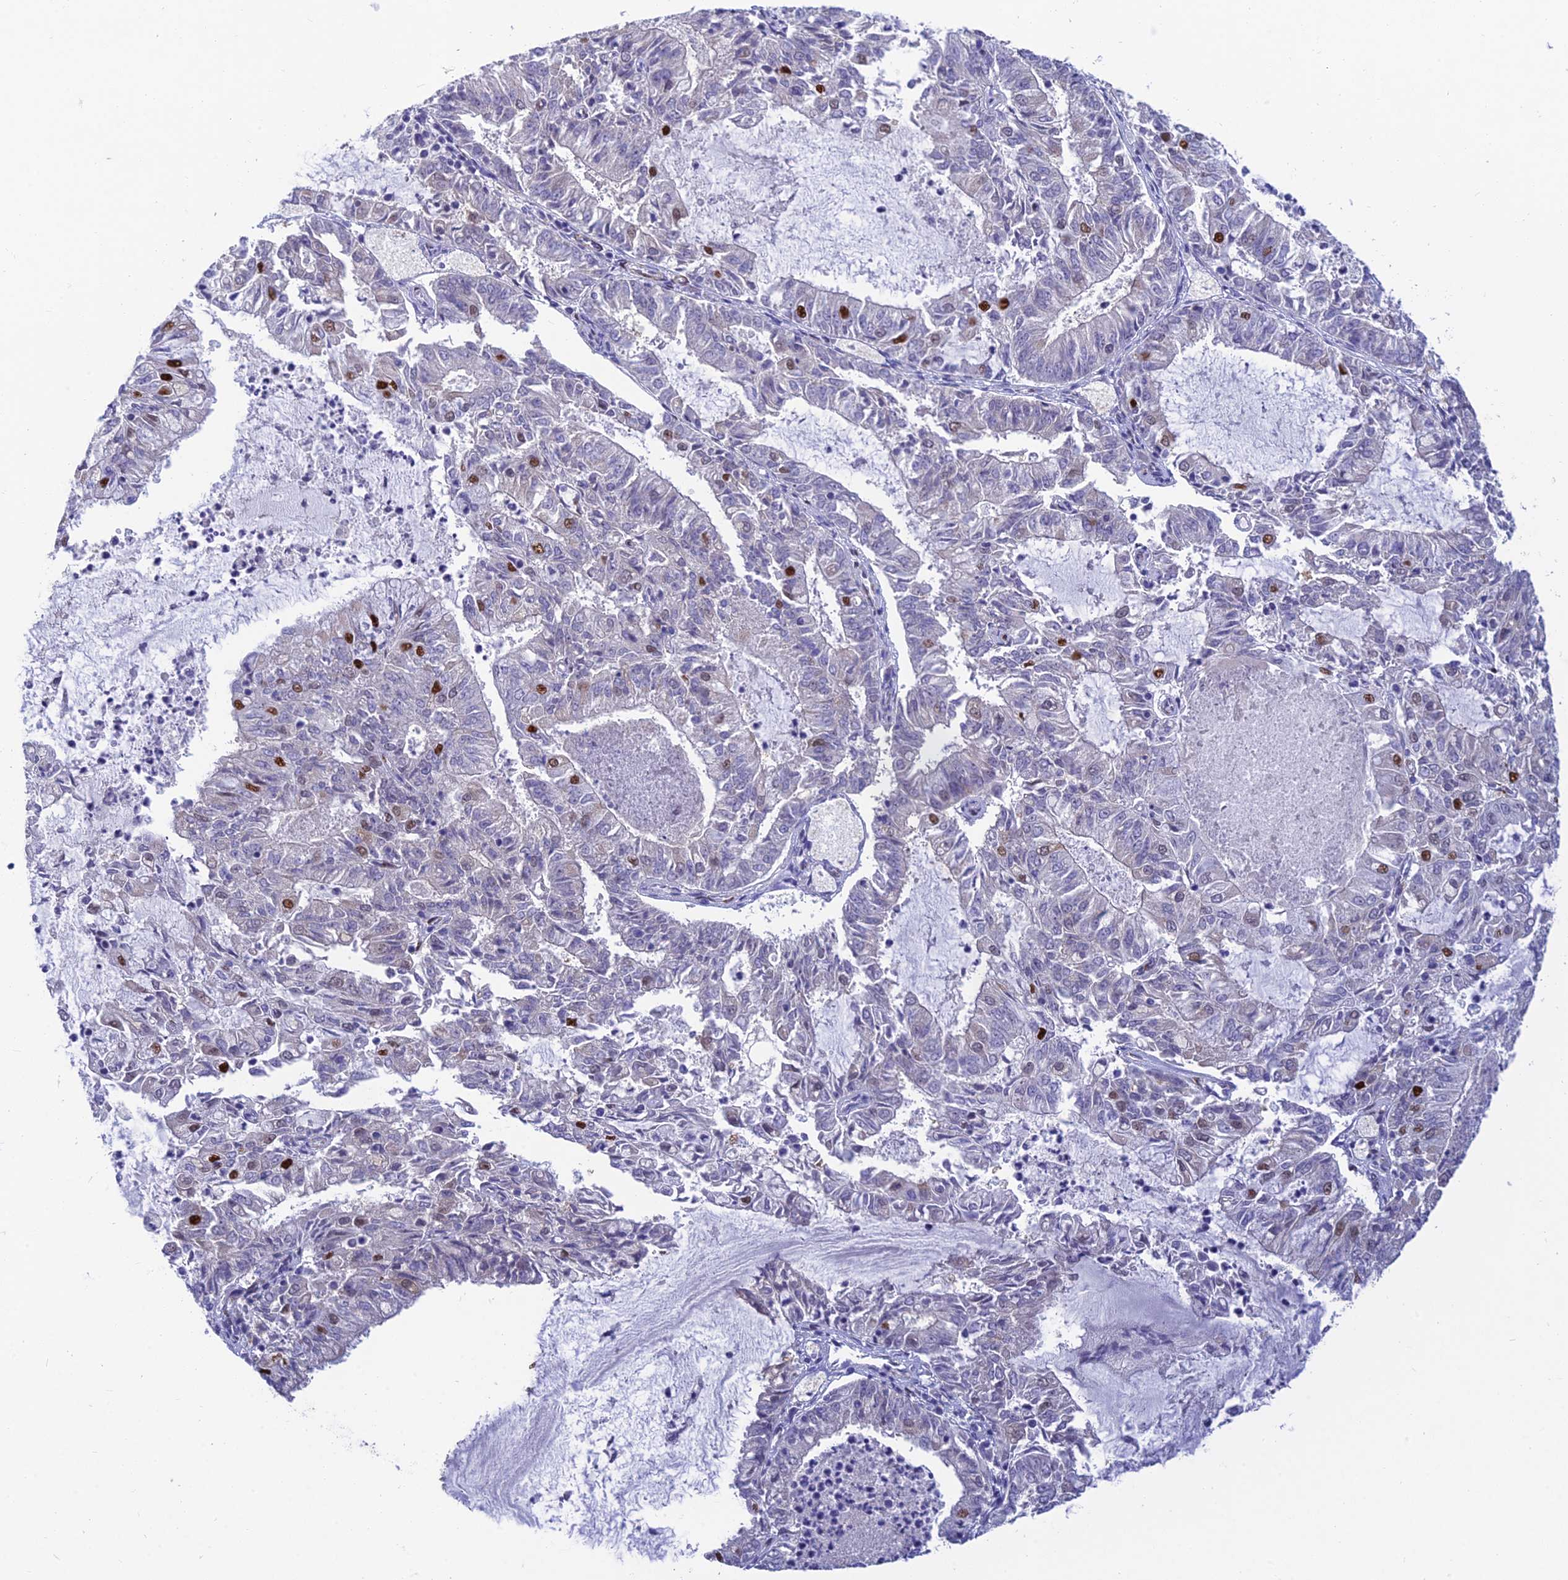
{"staining": {"intensity": "strong", "quantity": "<25%", "location": "nuclear"}, "tissue": "endometrial cancer", "cell_type": "Tumor cells", "image_type": "cancer", "snomed": [{"axis": "morphology", "description": "Adenocarcinoma, NOS"}, {"axis": "topography", "description": "Endometrium"}], "caption": "Human adenocarcinoma (endometrial) stained with a protein marker displays strong staining in tumor cells.", "gene": "CLK4", "patient": {"sex": "female", "age": 57}}